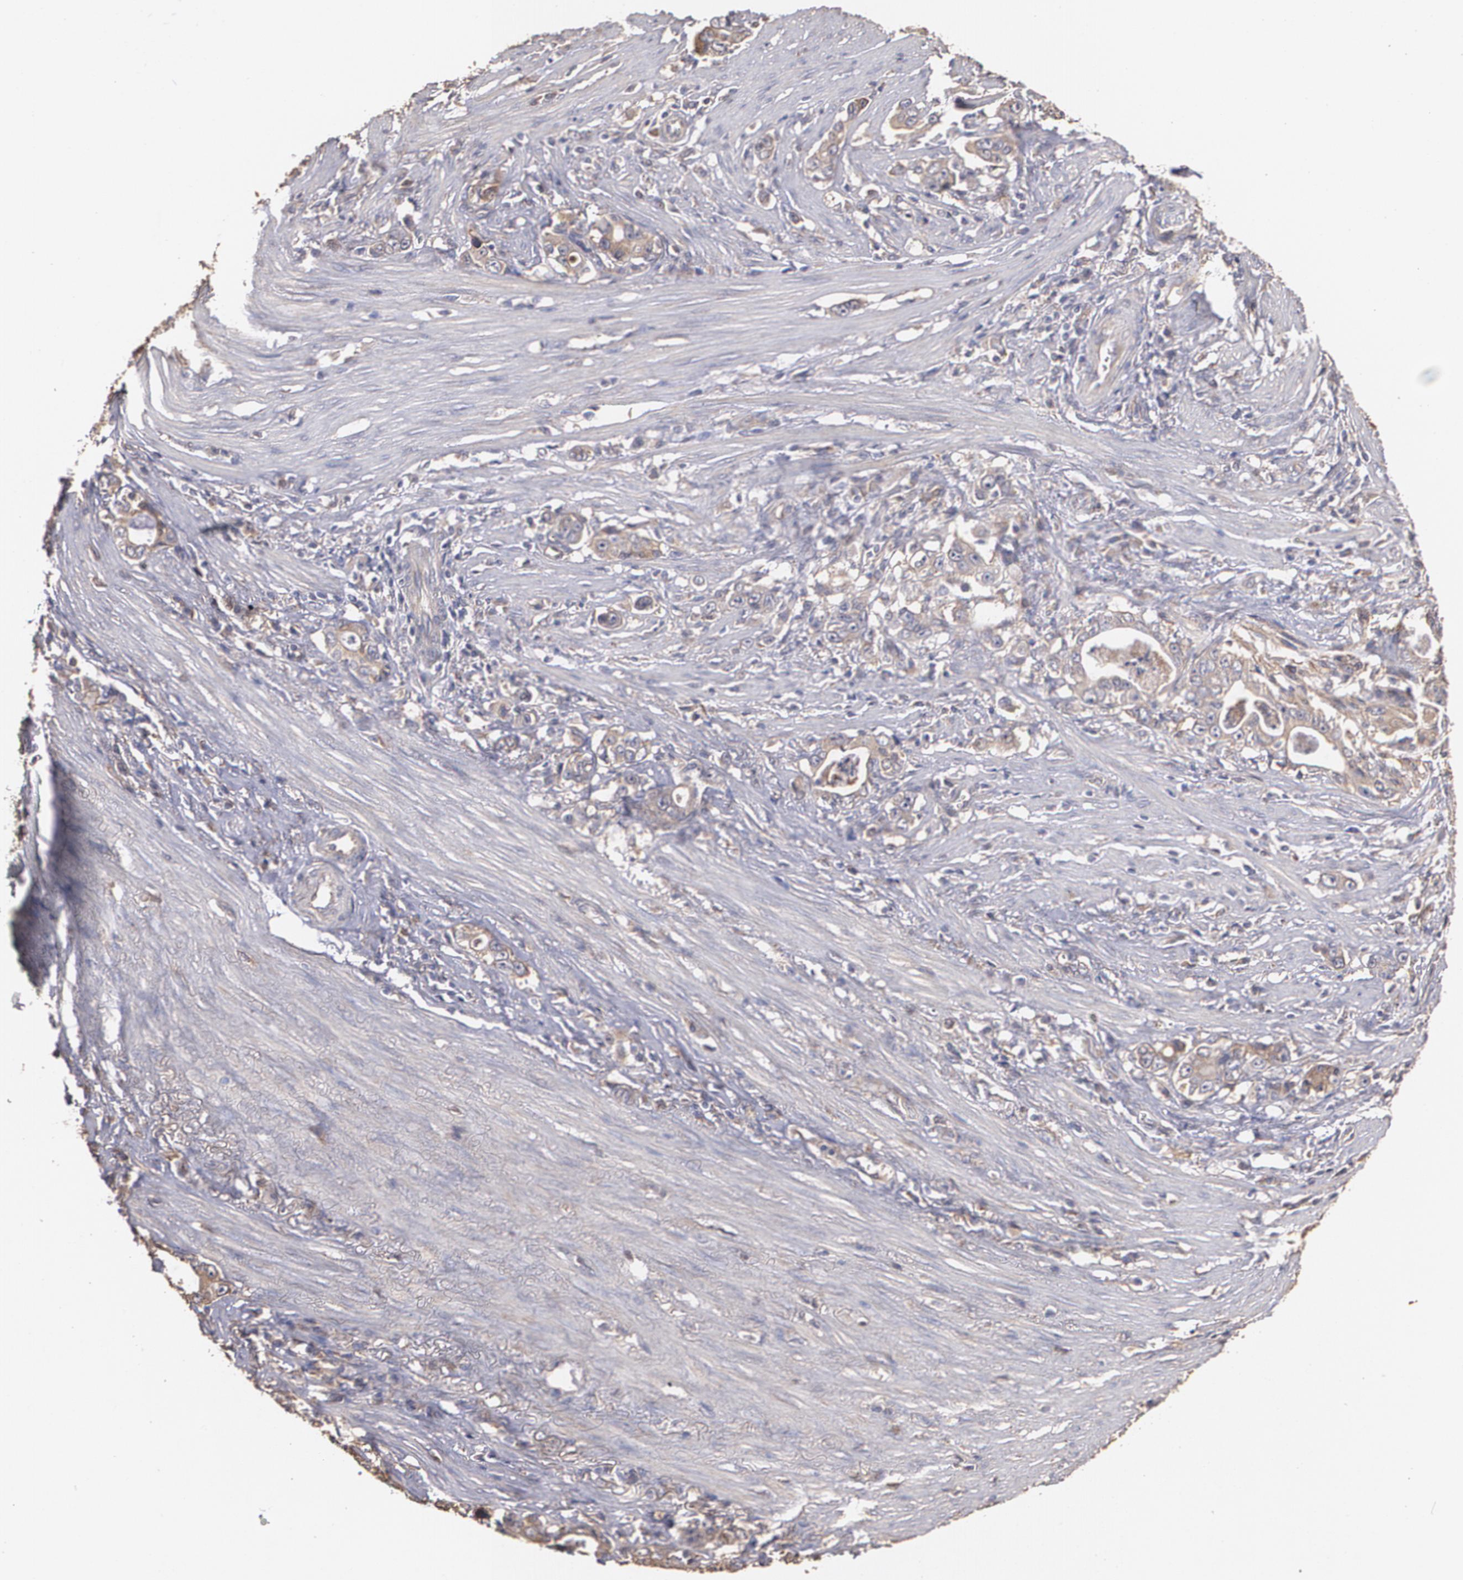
{"staining": {"intensity": "weak", "quantity": ">75%", "location": "cytoplasmic/membranous"}, "tissue": "stomach cancer", "cell_type": "Tumor cells", "image_type": "cancer", "snomed": [{"axis": "morphology", "description": "Adenocarcinoma, NOS"}, {"axis": "topography", "description": "Stomach, lower"}], "caption": "Stomach cancer tissue exhibits weak cytoplasmic/membranous positivity in about >75% of tumor cells", "gene": "PON1", "patient": {"sex": "female", "age": 72}}